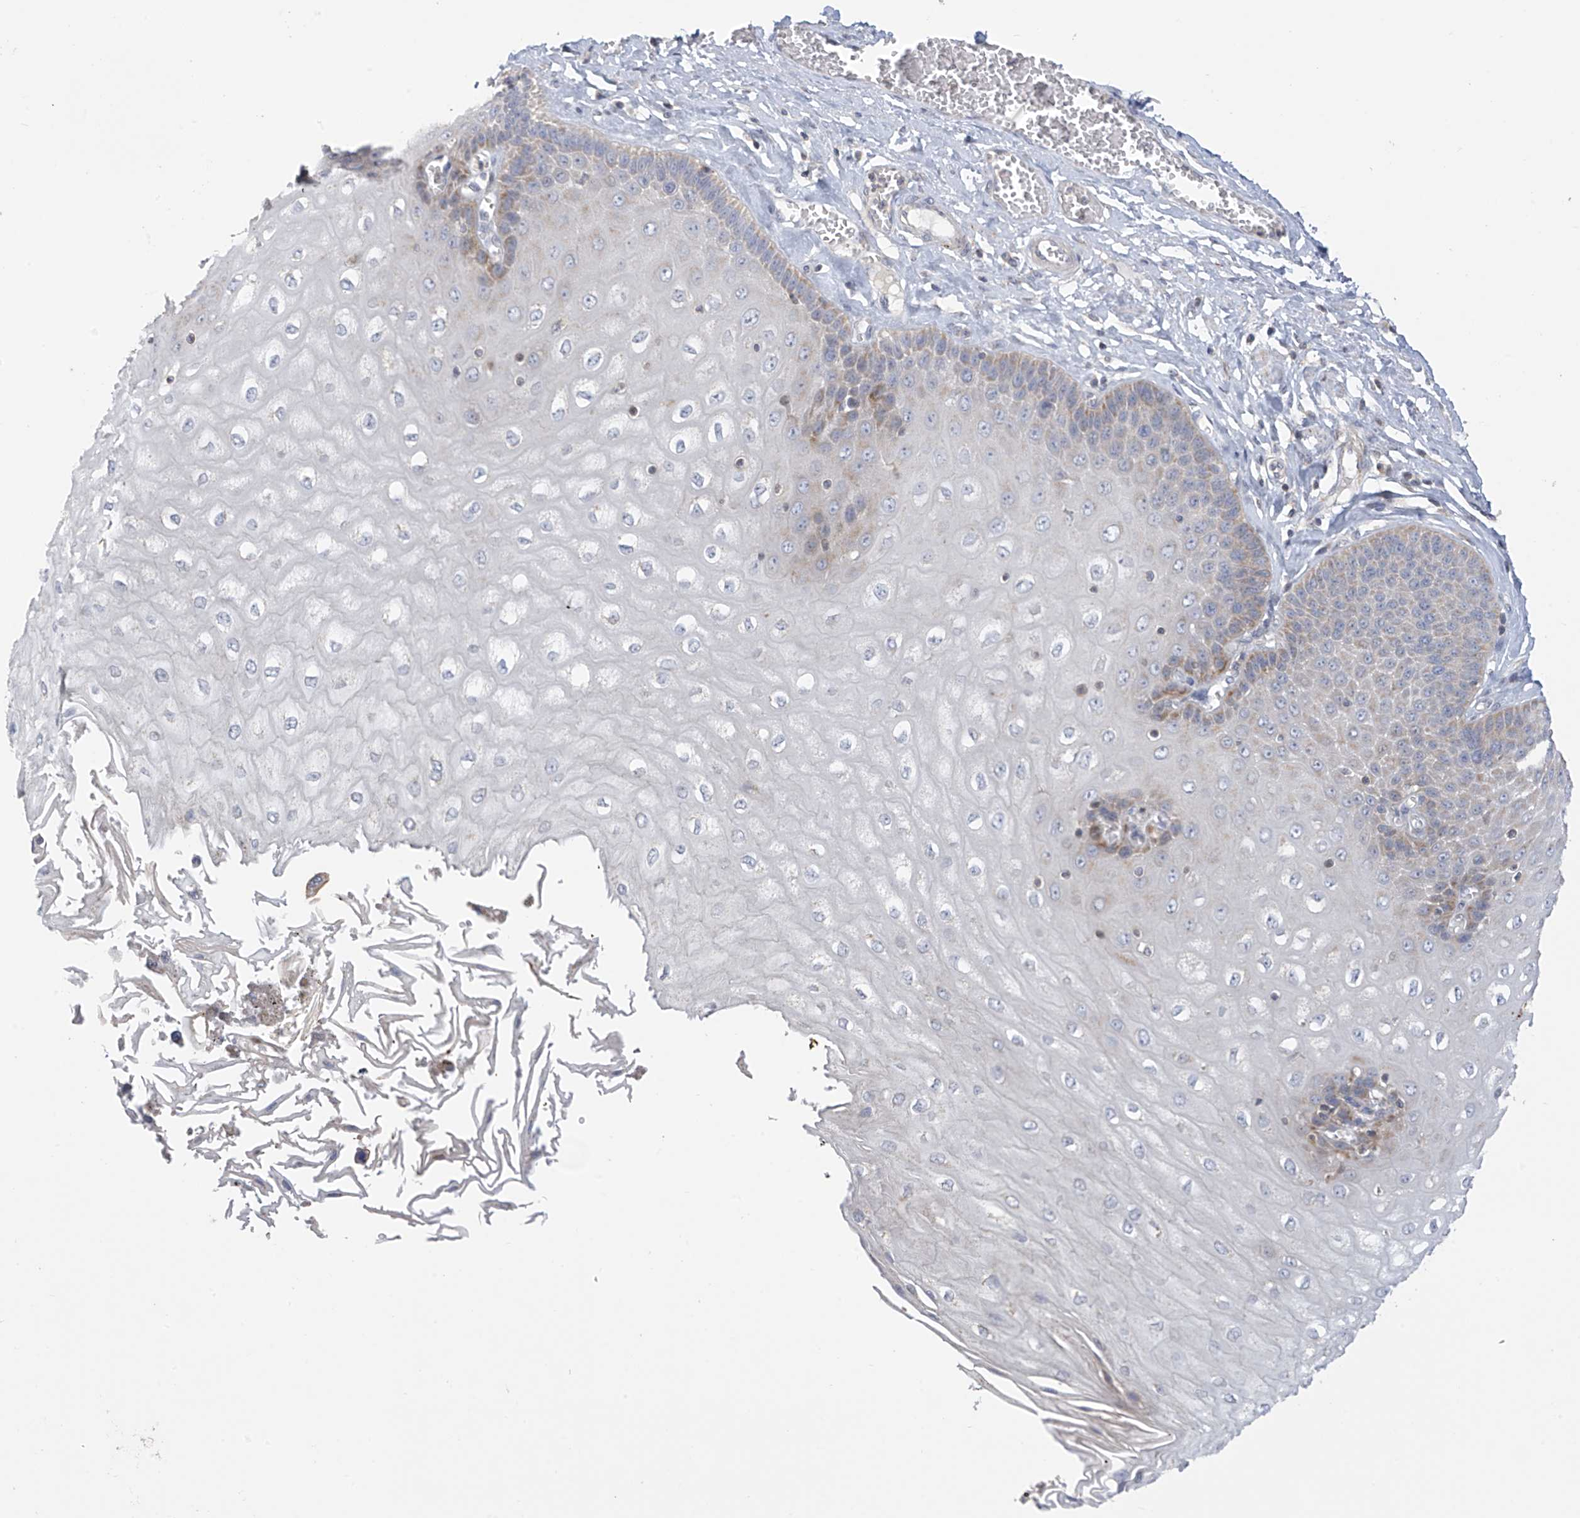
{"staining": {"intensity": "moderate", "quantity": "25%-75%", "location": "cytoplasmic/membranous"}, "tissue": "esophagus", "cell_type": "Squamous epithelial cells", "image_type": "normal", "snomed": [{"axis": "morphology", "description": "Normal tissue, NOS"}, {"axis": "topography", "description": "Esophagus"}], "caption": "An immunohistochemistry (IHC) histopathology image of unremarkable tissue is shown. Protein staining in brown labels moderate cytoplasmic/membranous positivity in esophagus within squamous epithelial cells.", "gene": "SLCO4A1", "patient": {"sex": "male", "age": 60}}